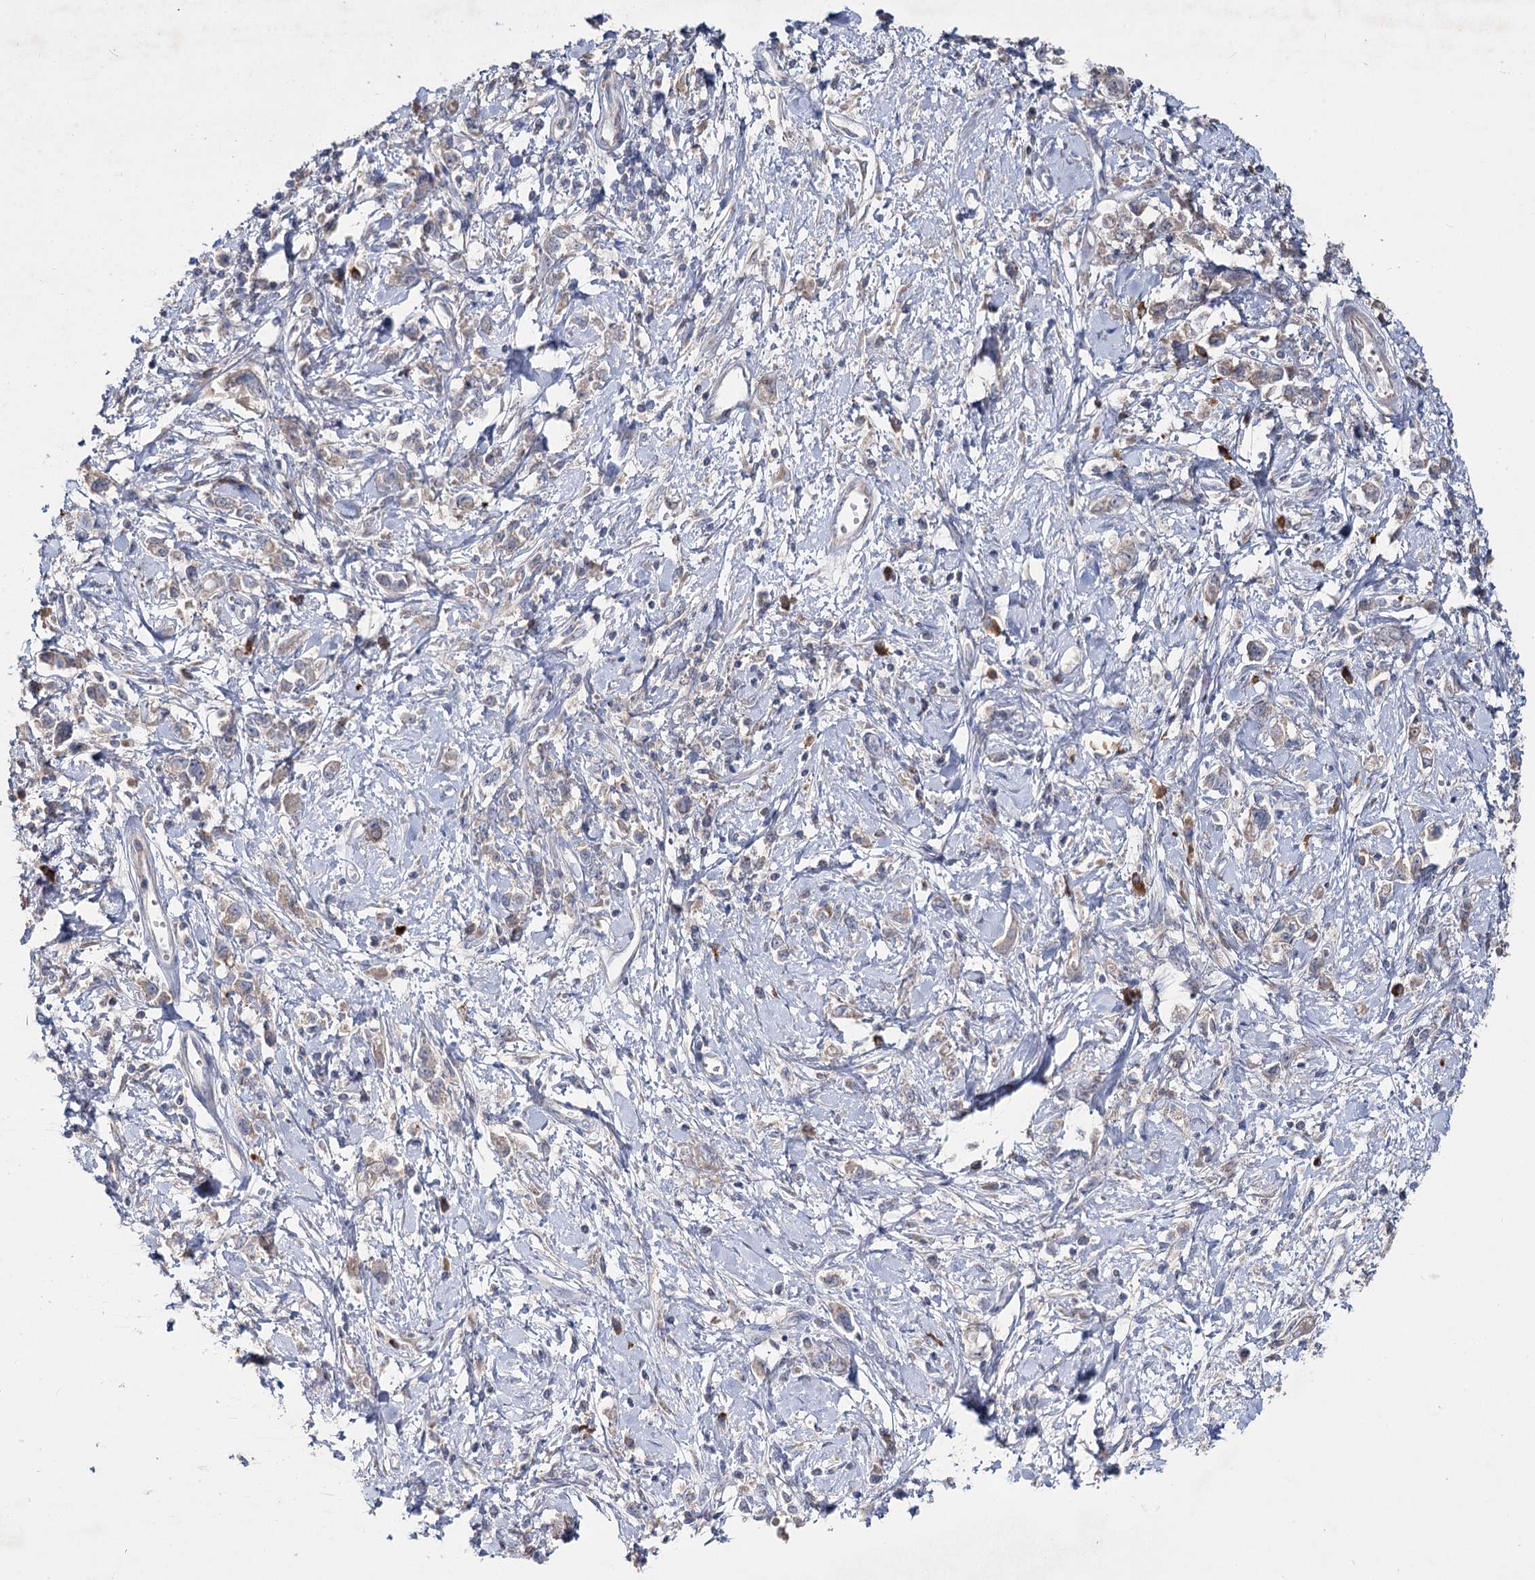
{"staining": {"intensity": "weak", "quantity": "<25%", "location": "cytoplasmic/membranous"}, "tissue": "stomach cancer", "cell_type": "Tumor cells", "image_type": "cancer", "snomed": [{"axis": "morphology", "description": "Adenocarcinoma, NOS"}, {"axis": "topography", "description": "Stomach"}], "caption": "The immunohistochemistry photomicrograph has no significant positivity in tumor cells of stomach cancer (adenocarcinoma) tissue.", "gene": "IL1RAP", "patient": {"sex": "female", "age": 76}}